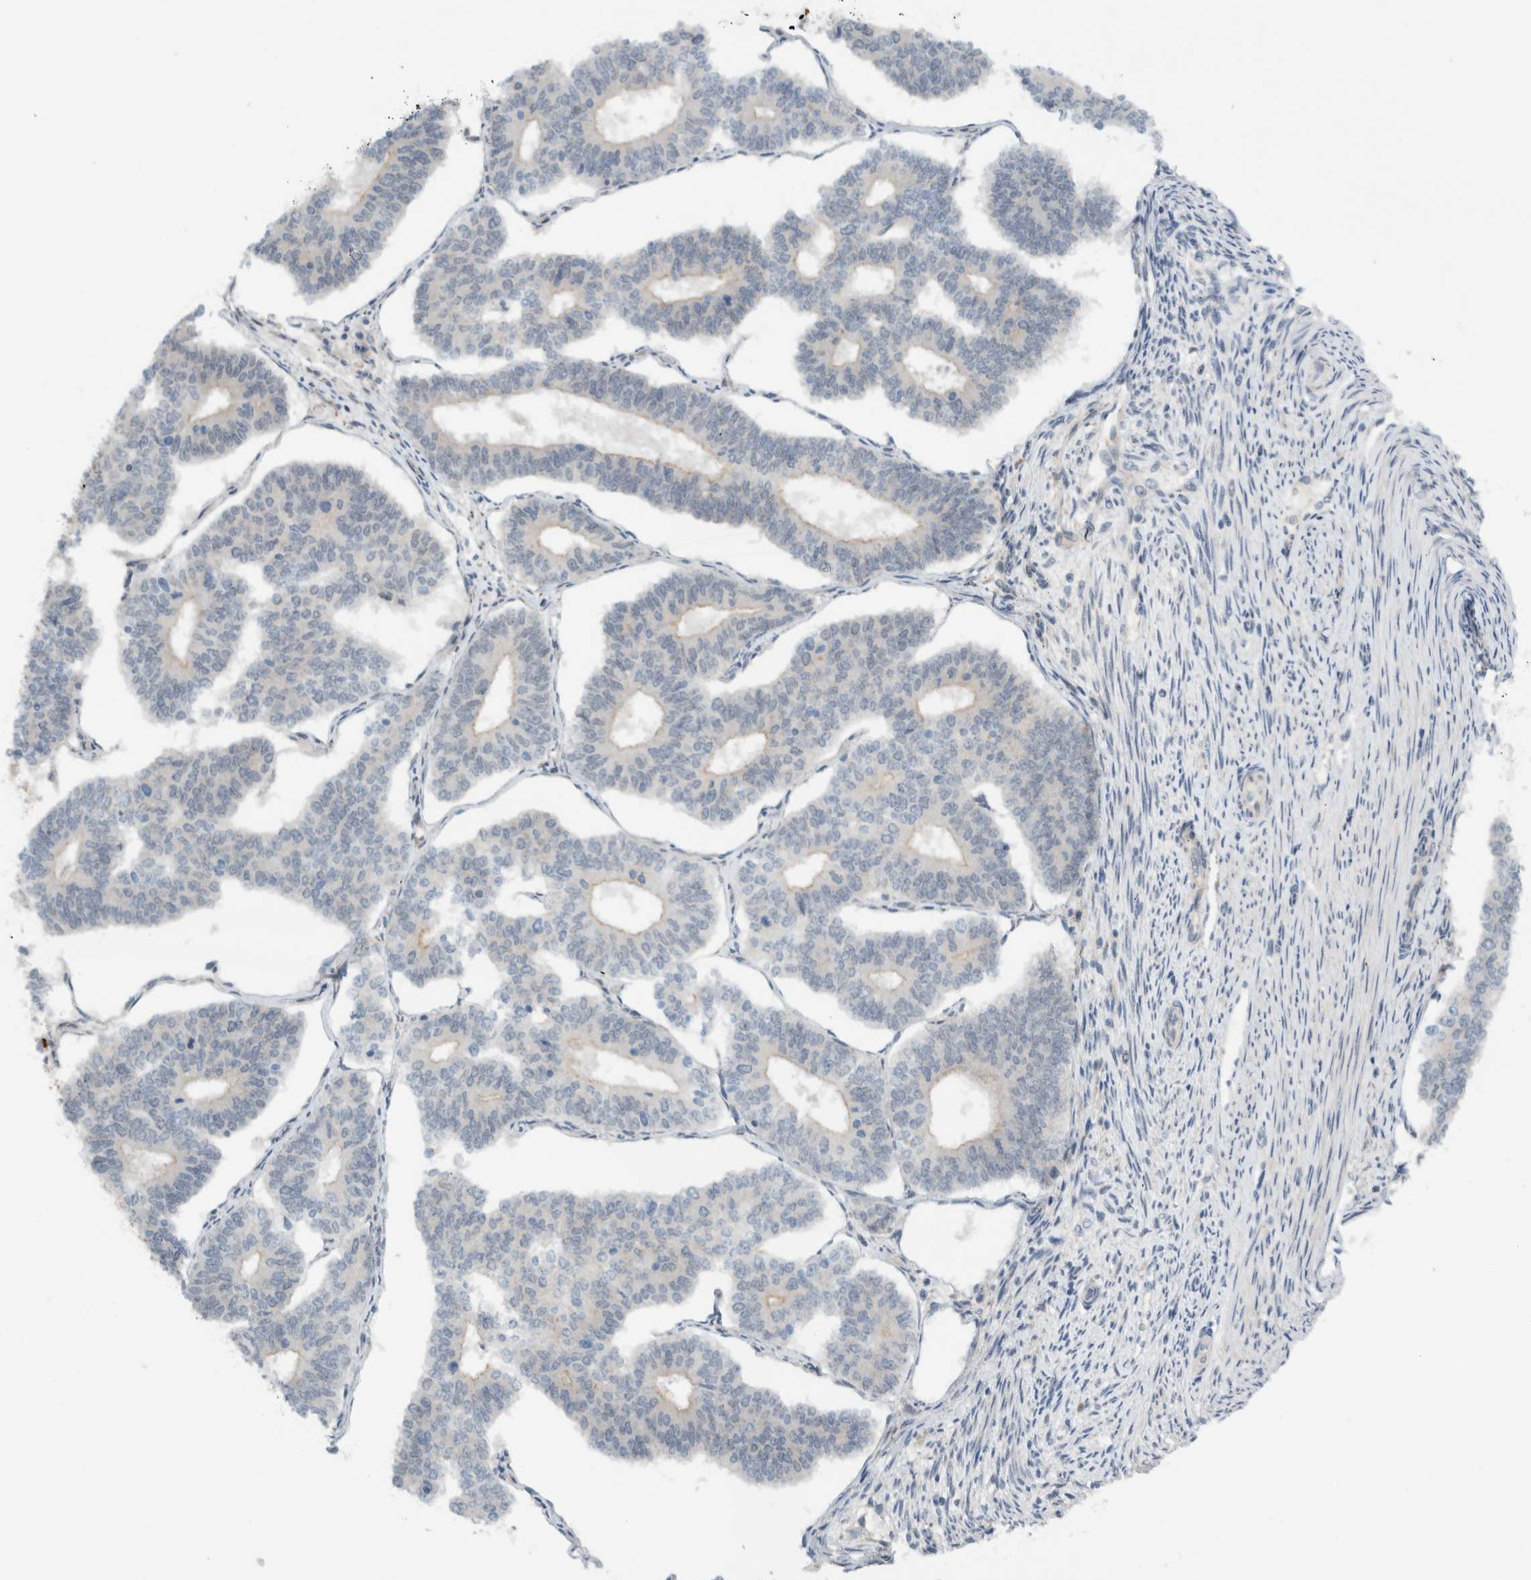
{"staining": {"intensity": "weak", "quantity": "<25%", "location": "cytoplasmic/membranous"}, "tissue": "endometrial cancer", "cell_type": "Tumor cells", "image_type": "cancer", "snomed": [{"axis": "morphology", "description": "Adenocarcinoma, NOS"}, {"axis": "topography", "description": "Endometrium"}], "caption": "A high-resolution photomicrograph shows immunohistochemistry staining of endometrial cancer, which reveals no significant positivity in tumor cells. (DAB (3,3'-diaminobenzidine) immunohistochemistry, high magnification).", "gene": "MPRIP", "patient": {"sex": "female", "age": 70}}